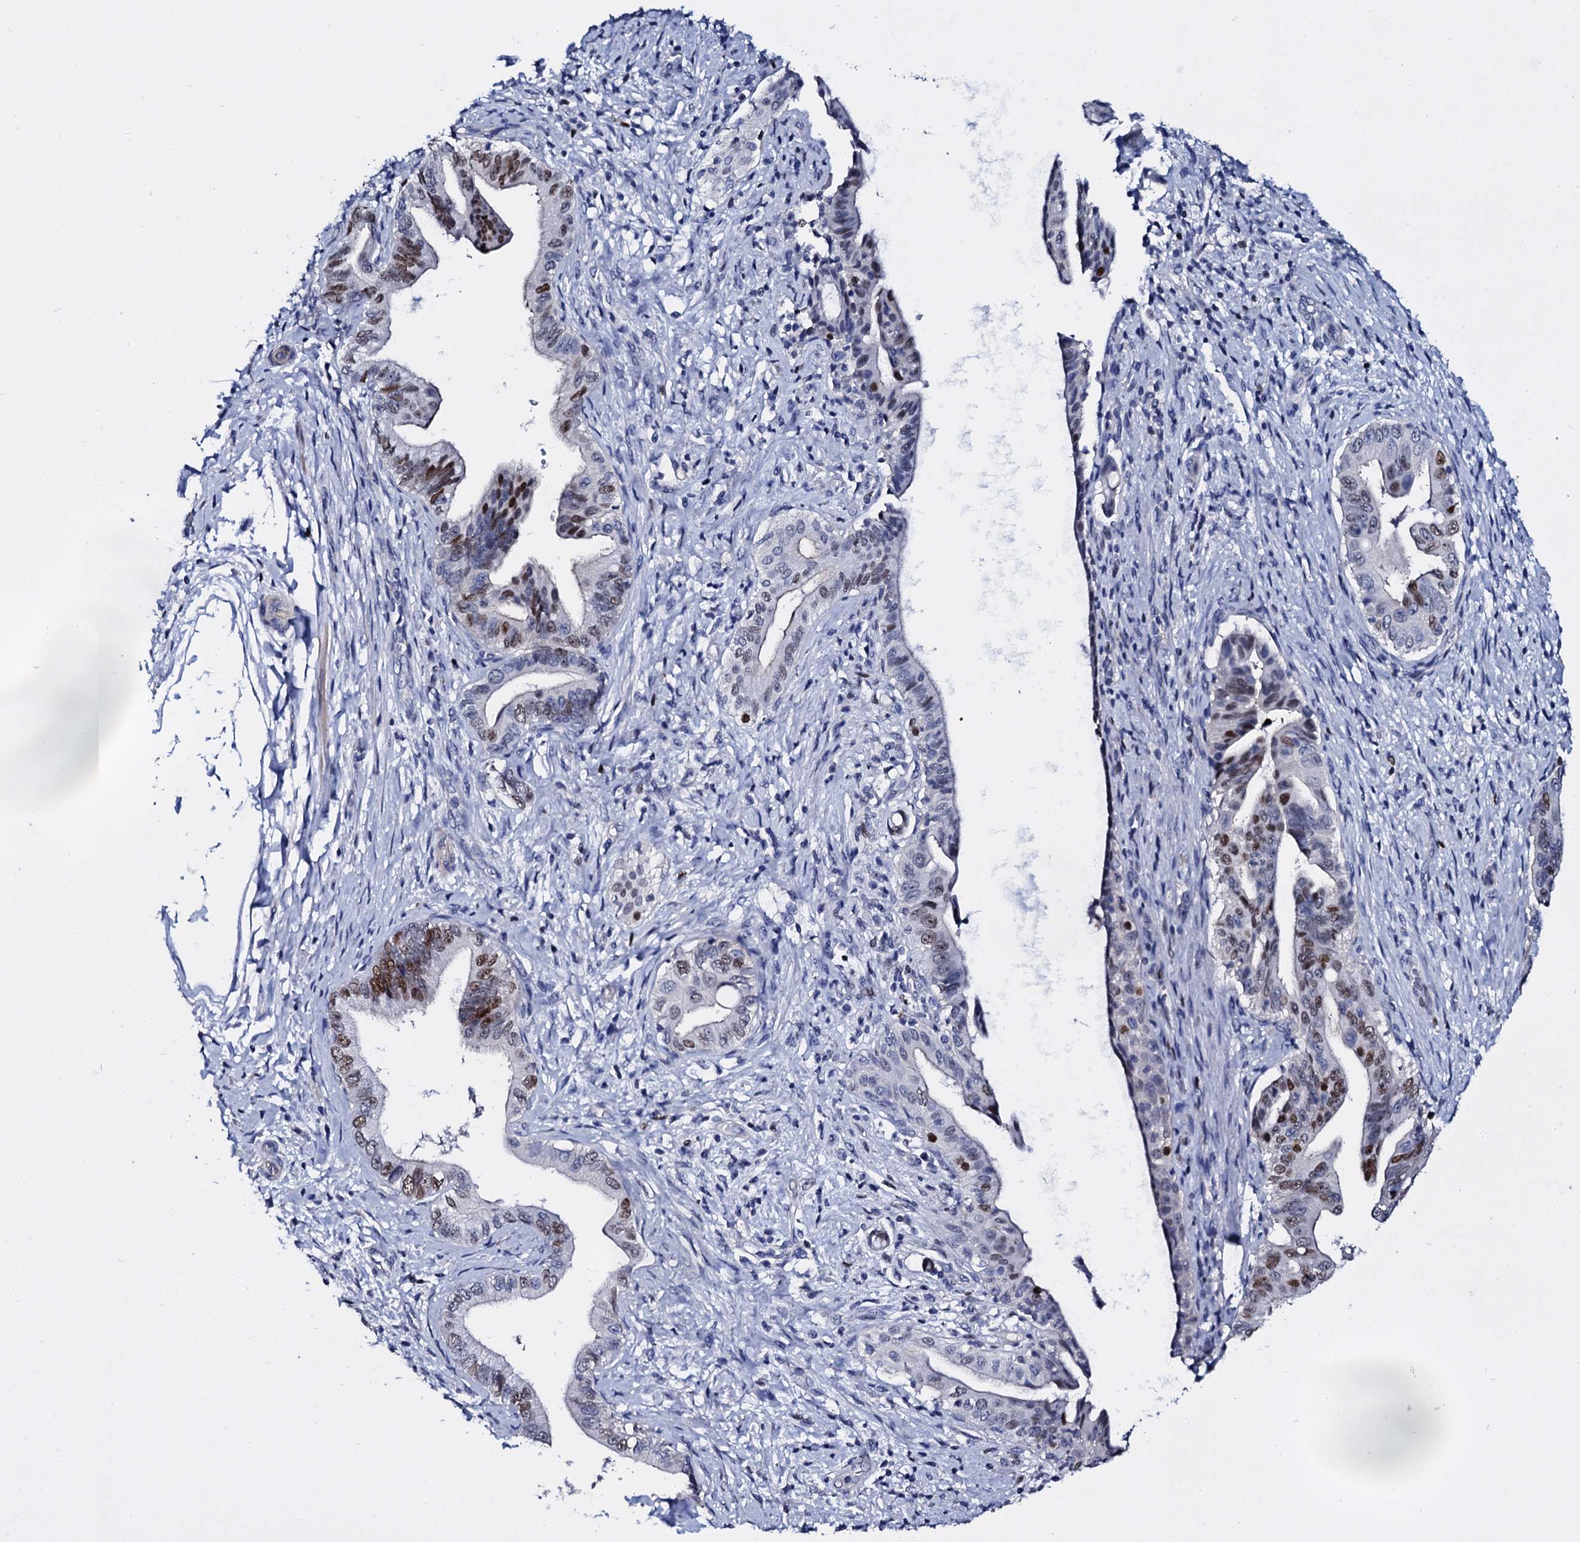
{"staining": {"intensity": "moderate", "quantity": "25%-75%", "location": "nuclear"}, "tissue": "pancreatic cancer", "cell_type": "Tumor cells", "image_type": "cancer", "snomed": [{"axis": "morphology", "description": "Adenocarcinoma, NOS"}, {"axis": "topography", "description": "Pancreas"}], "caption": "DAB immunohistochemical staining of human pancreatic cancer (adenocarcinoma) exhibits moderate nuclear protein expression in approximately 25%-75% of tumor cells.", "gene": "NPM2", "patient": {"sex": "female", "age": 55}}